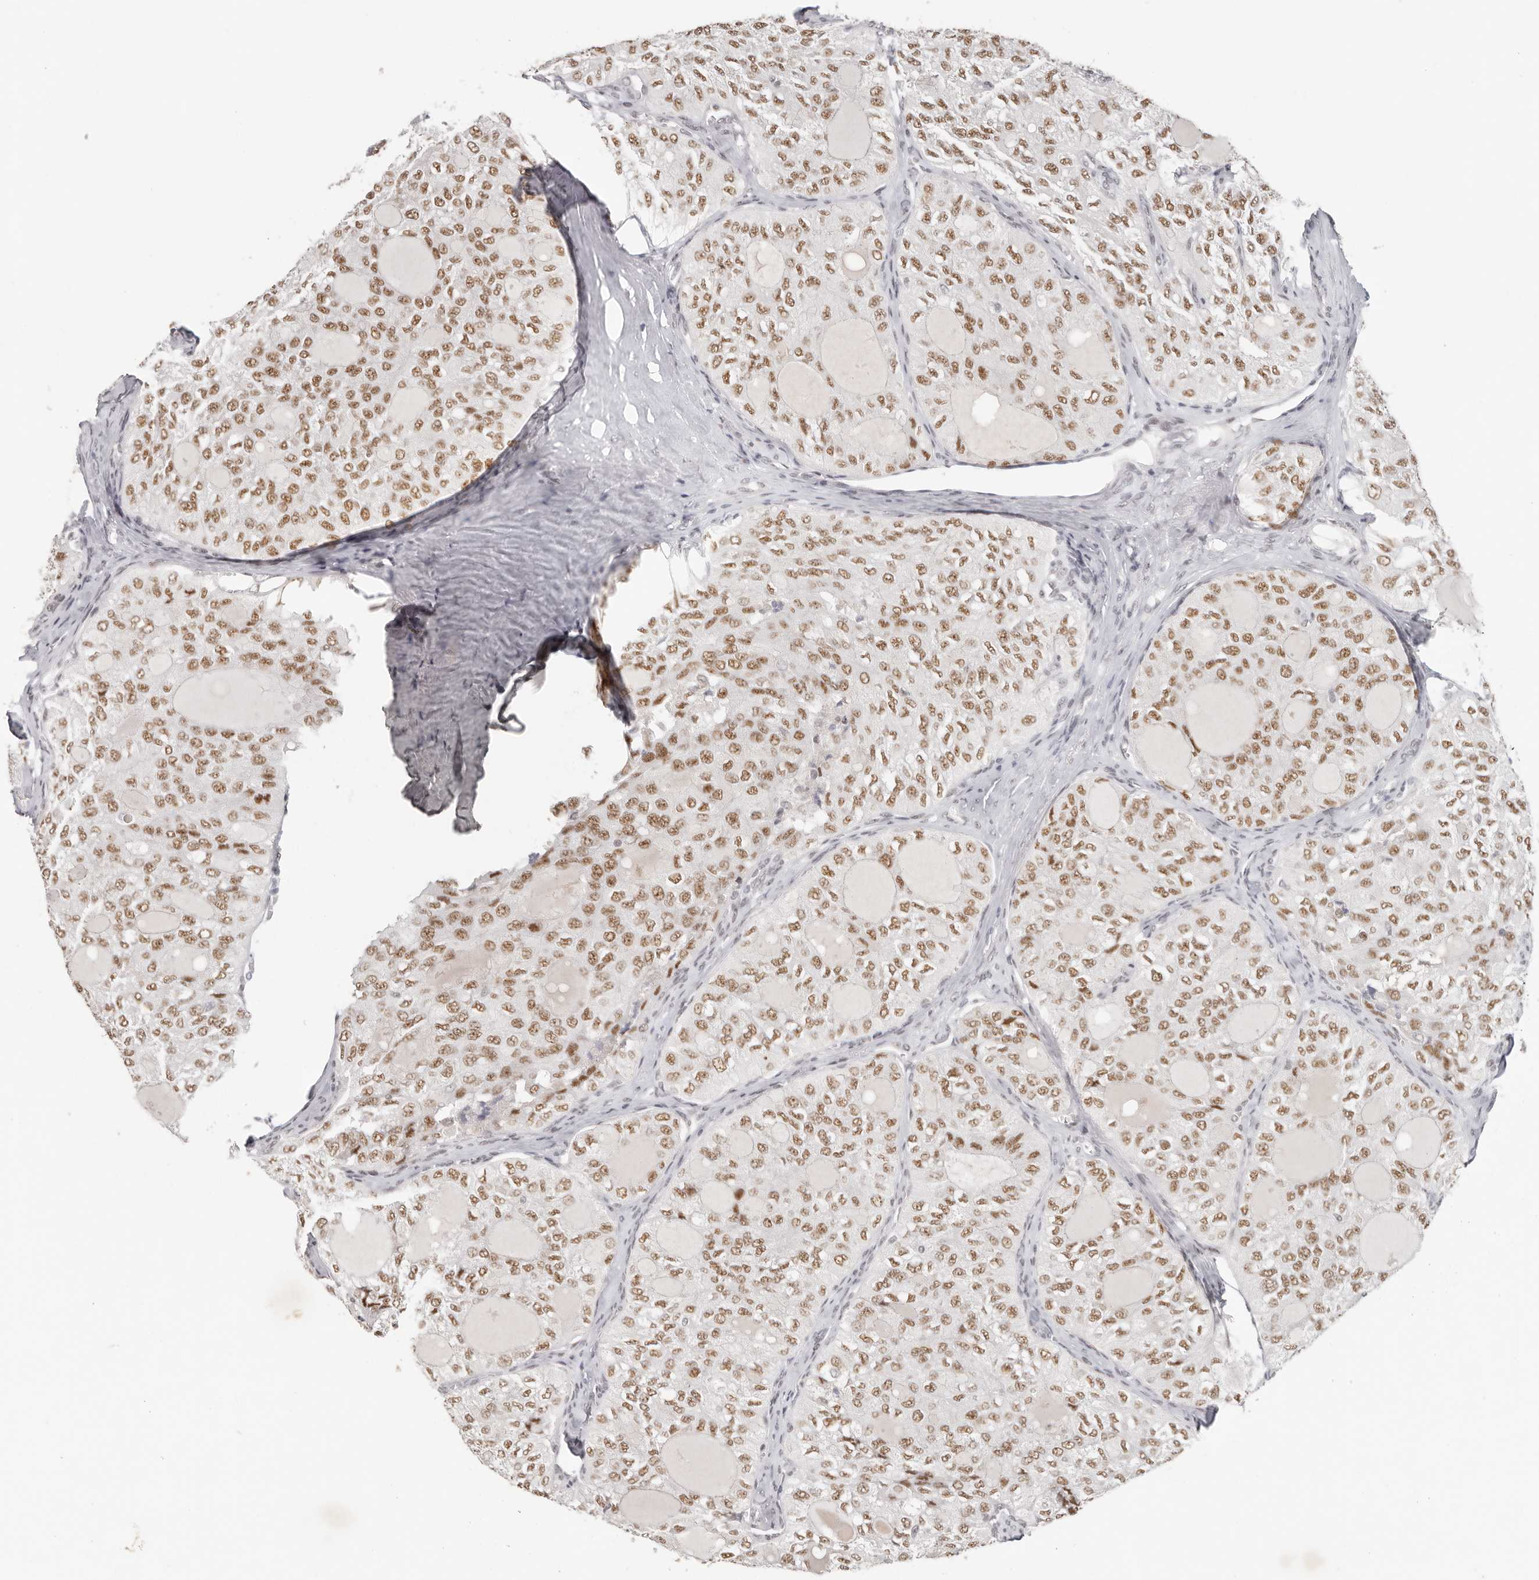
{"staining": {"intensity": "moderate", "quantity": ">75%", "location": "nuclear"}, "tissue": "thyroid cancer", "cell_type": "Tumor cells", "image_type": "cancer", "snomed": [{"axis": "morphology", "description": "Follicular adenoma carcinoma, NOS"}, {"axis": "topography", "description": "Thyroid gland"}], "caption": "Thyroid cancer (follicular adenoma carcinoma) stained with a protein marker exhibits moderate staining in tumor cells.", "gene": "LARP7", "patient": {"sex": "male", "age": 75}}